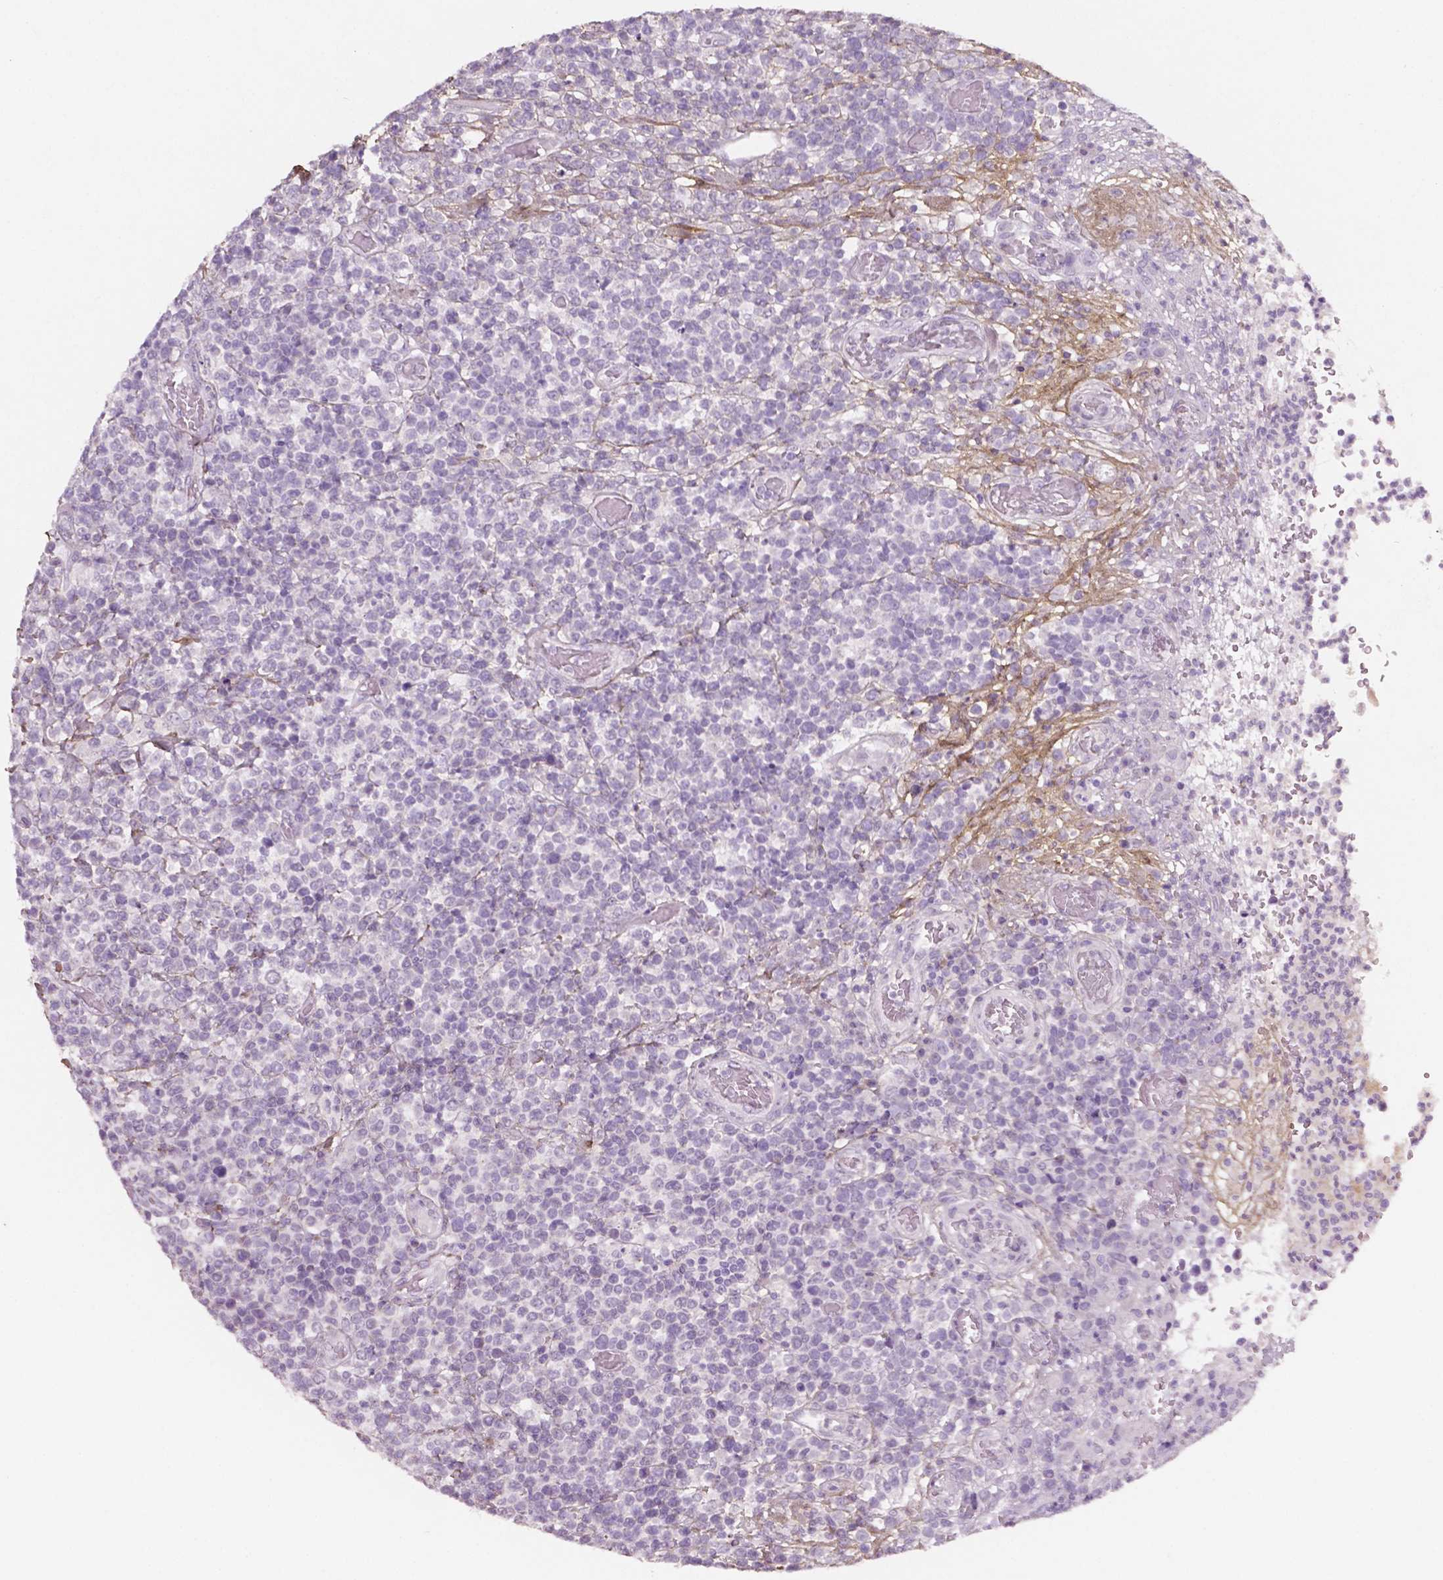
{"staining": {"intensity": "negative", "quantity": "none", "location": "none"}, "tissue": "lymphoma", "cell_type": "Tumor cells", "image_type": "cancer", "snomed": [{"axis": "morphology", "description": "Malignant lymphoma, non-Hodgkin's type, High grade"}, {"axis": "topography", "description": "Soft tissue"}], "caption": "Micrograph shows no significant protein expression in tumor cells of lymphoma.", "gene": "DLG2", "patient": {"sex": "female", "age": 56}}